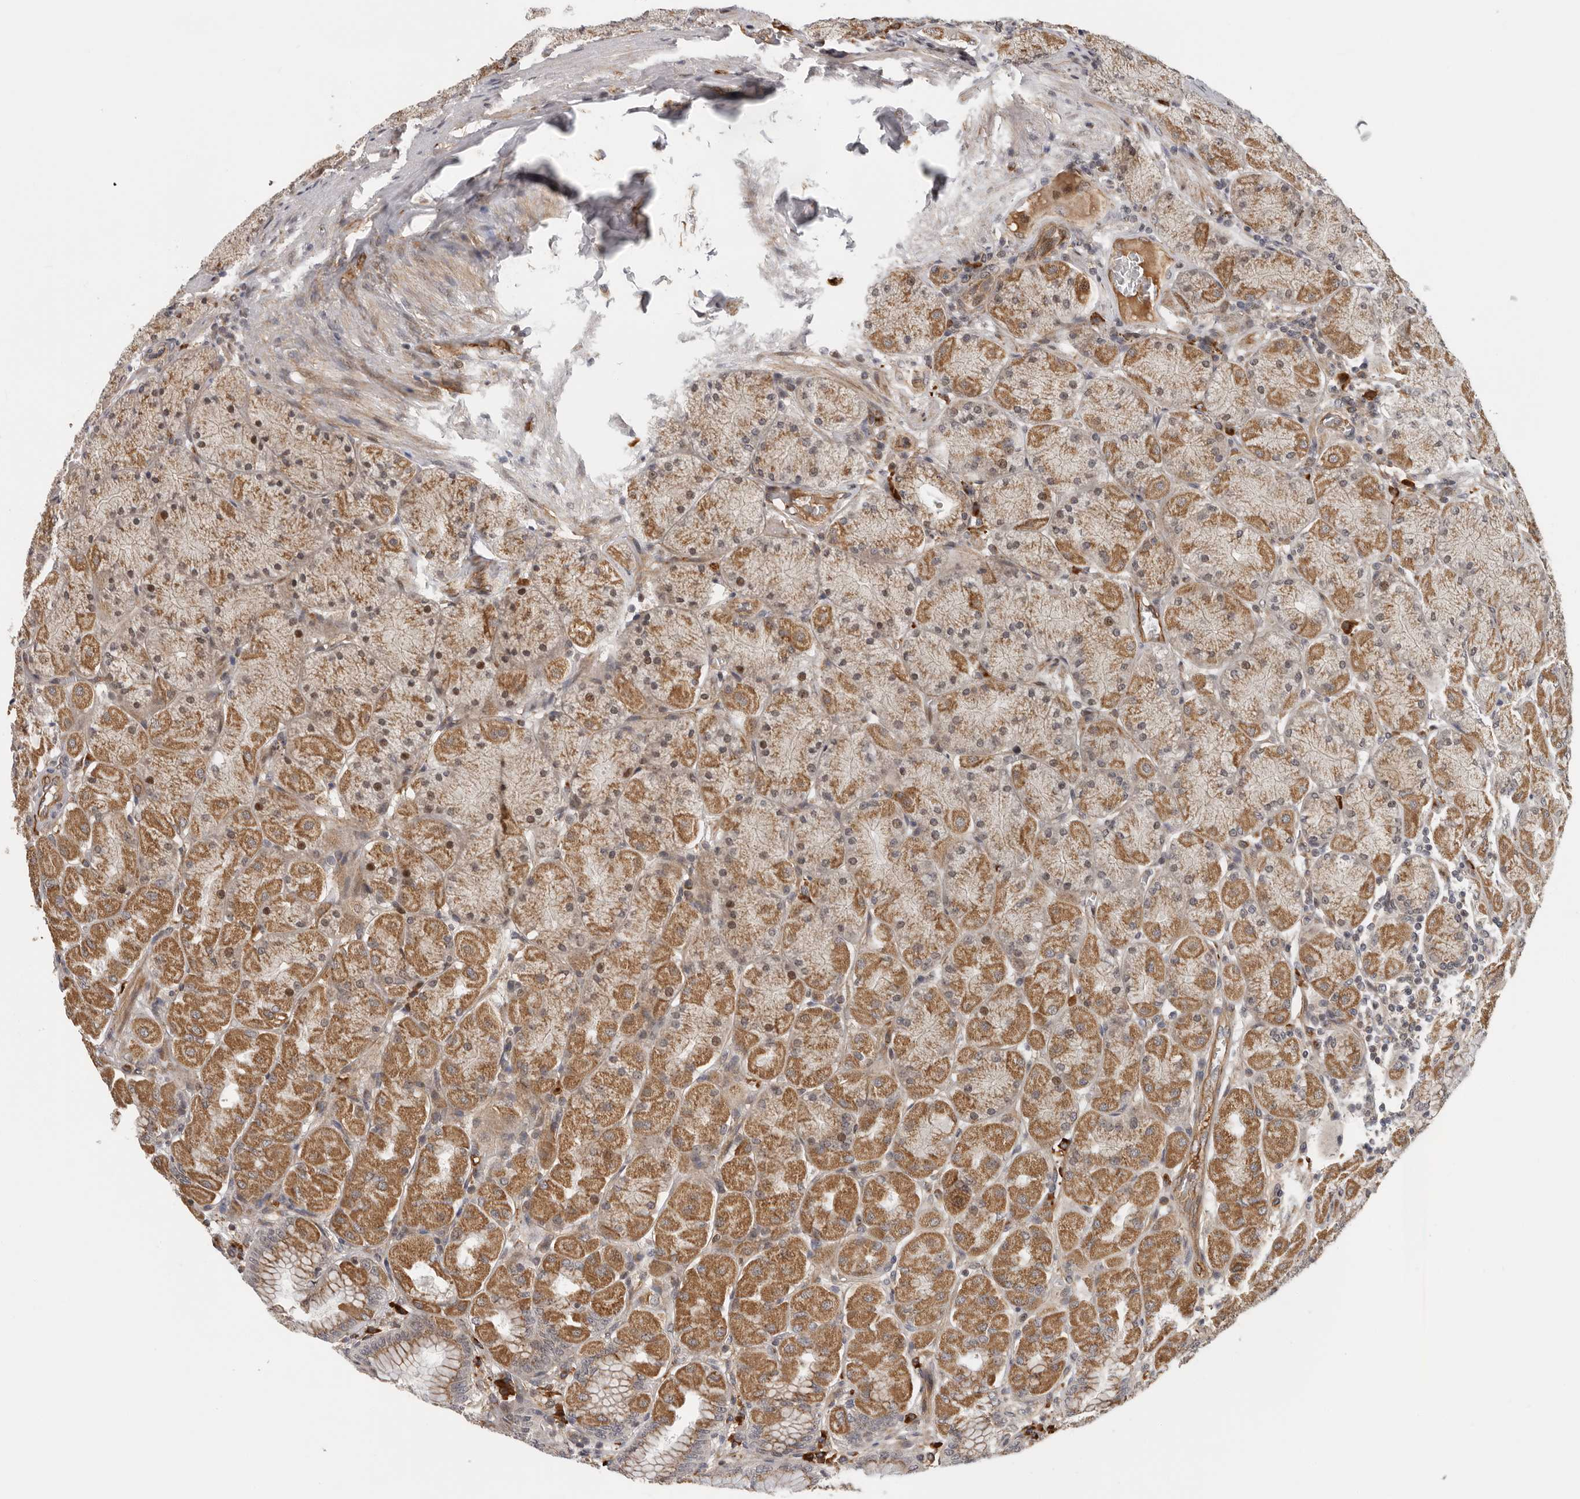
{"staining": {"intensity": "moderate", "quantity": ">75%", "location": "cytoplasmic/membranous"}, "tissue": "stomach", "cell_type": "Glandular cells", "image_type": "normal", "snomed": [{"axis": "morphology", "description": "Normal tissue, NOS"}, {"axis": "topography", "description": "Stomach, upper"}], "caption": "High-power microscopy captured an IHC micrograph of unremarkable stomach, revealing moderate cytoplasmic/membranous staining in approximately >75% of glandular cells. Using DAB (brown) and hematoxylin (blue) stains, captured at high magnification using brightfield microscopy.", "gene": "RNF157", "patient": {"sex": "female", "age": 56}}